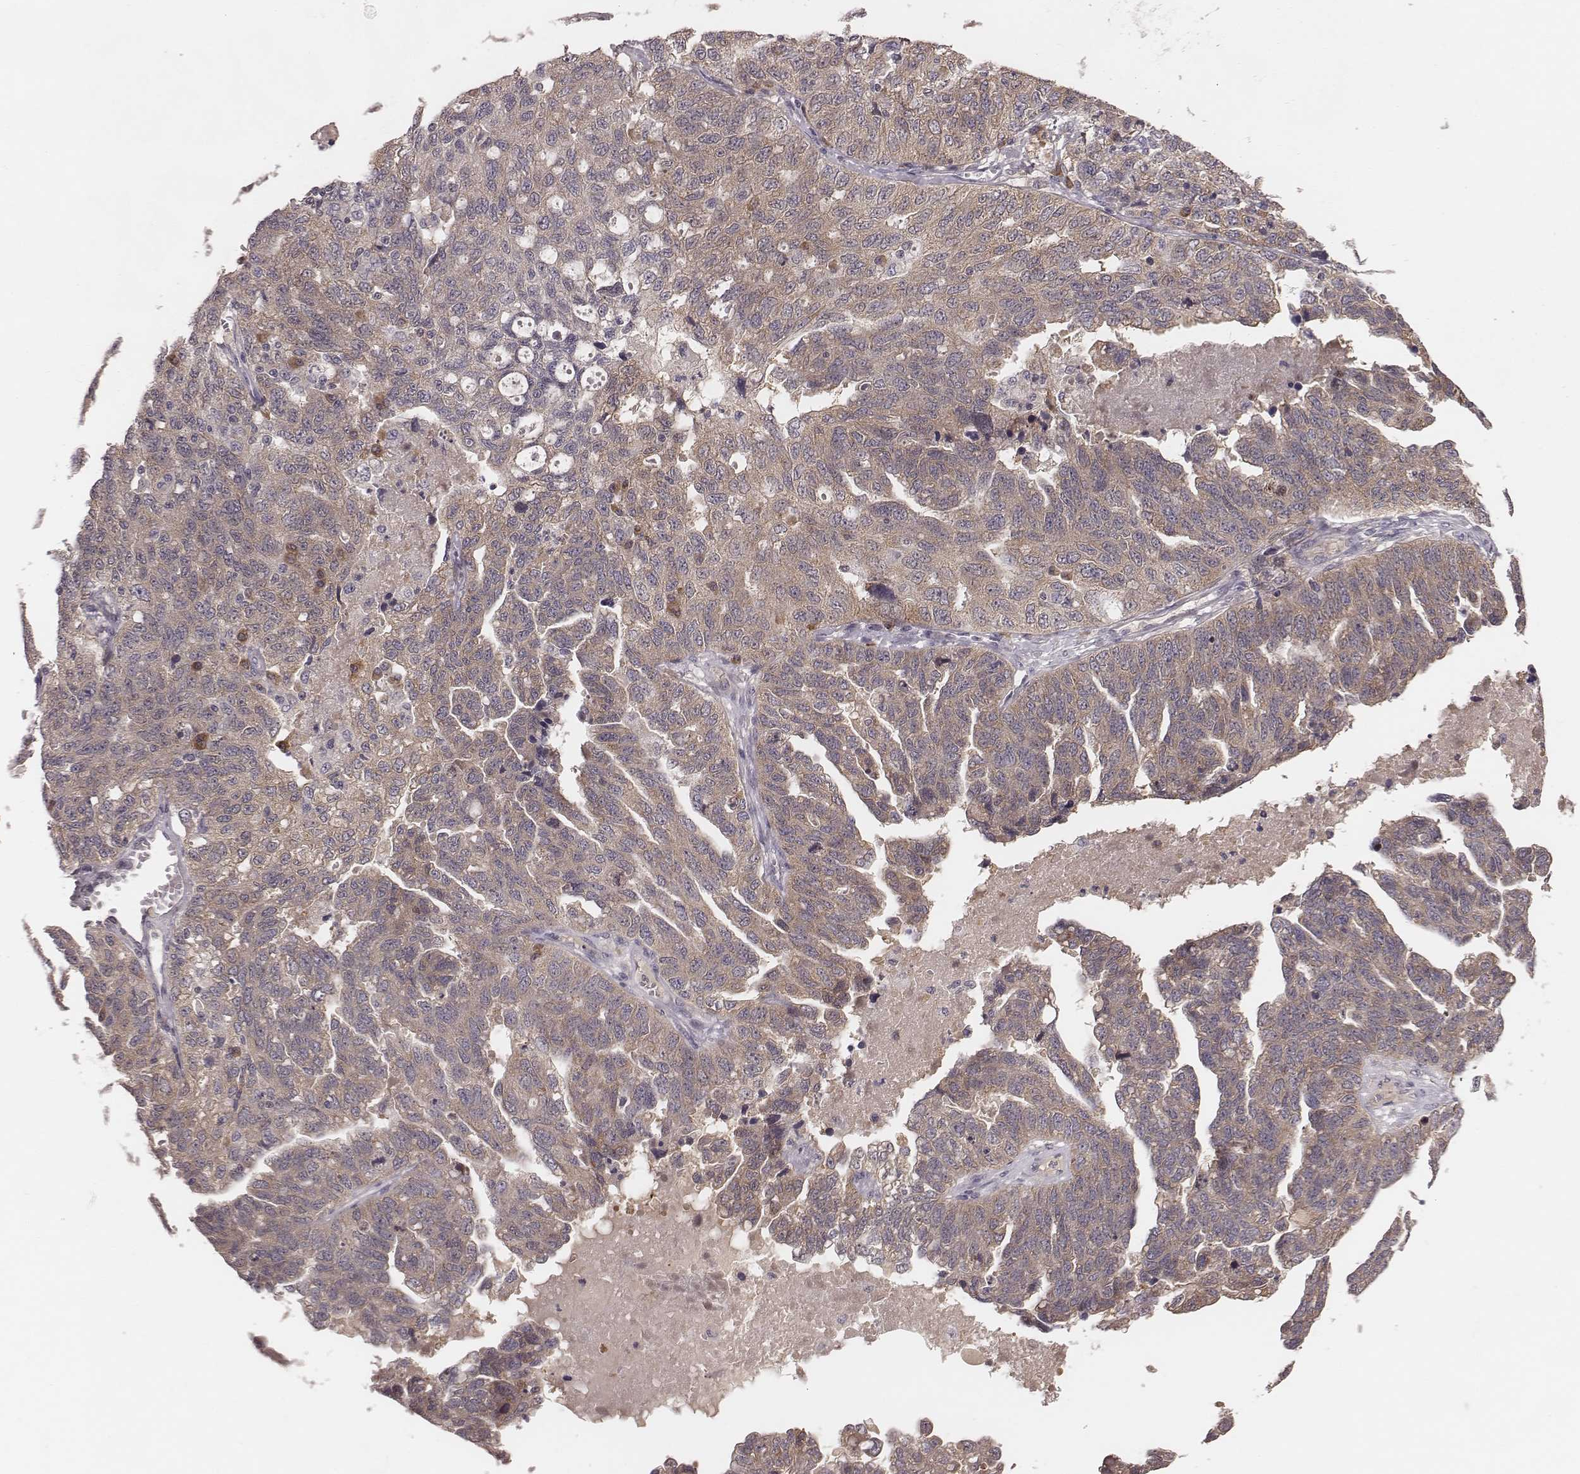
{"staining": {"intensity": "moderate", "quantity": ">75%", "location": "cytoplasmic/membranous"}, "tissue": "ovarian cancer", "cell_type": "Tumor cells", "image_type": "cancer", "snomed": [{"axis": "morphology", "description": "Cystadenocarcinoma, serous, NOS"}, {"axis": "topography", "description": "Ovary"}], "caption": "A micrograph showing moderate cytoplasmic/membranous positivity in approximately >75% of tumor cells in ovarian cancer, as visualized by brown immunohistochemical staining.", "gene": "P2RX5", "patient": {"sex": "female", "age": 71}}